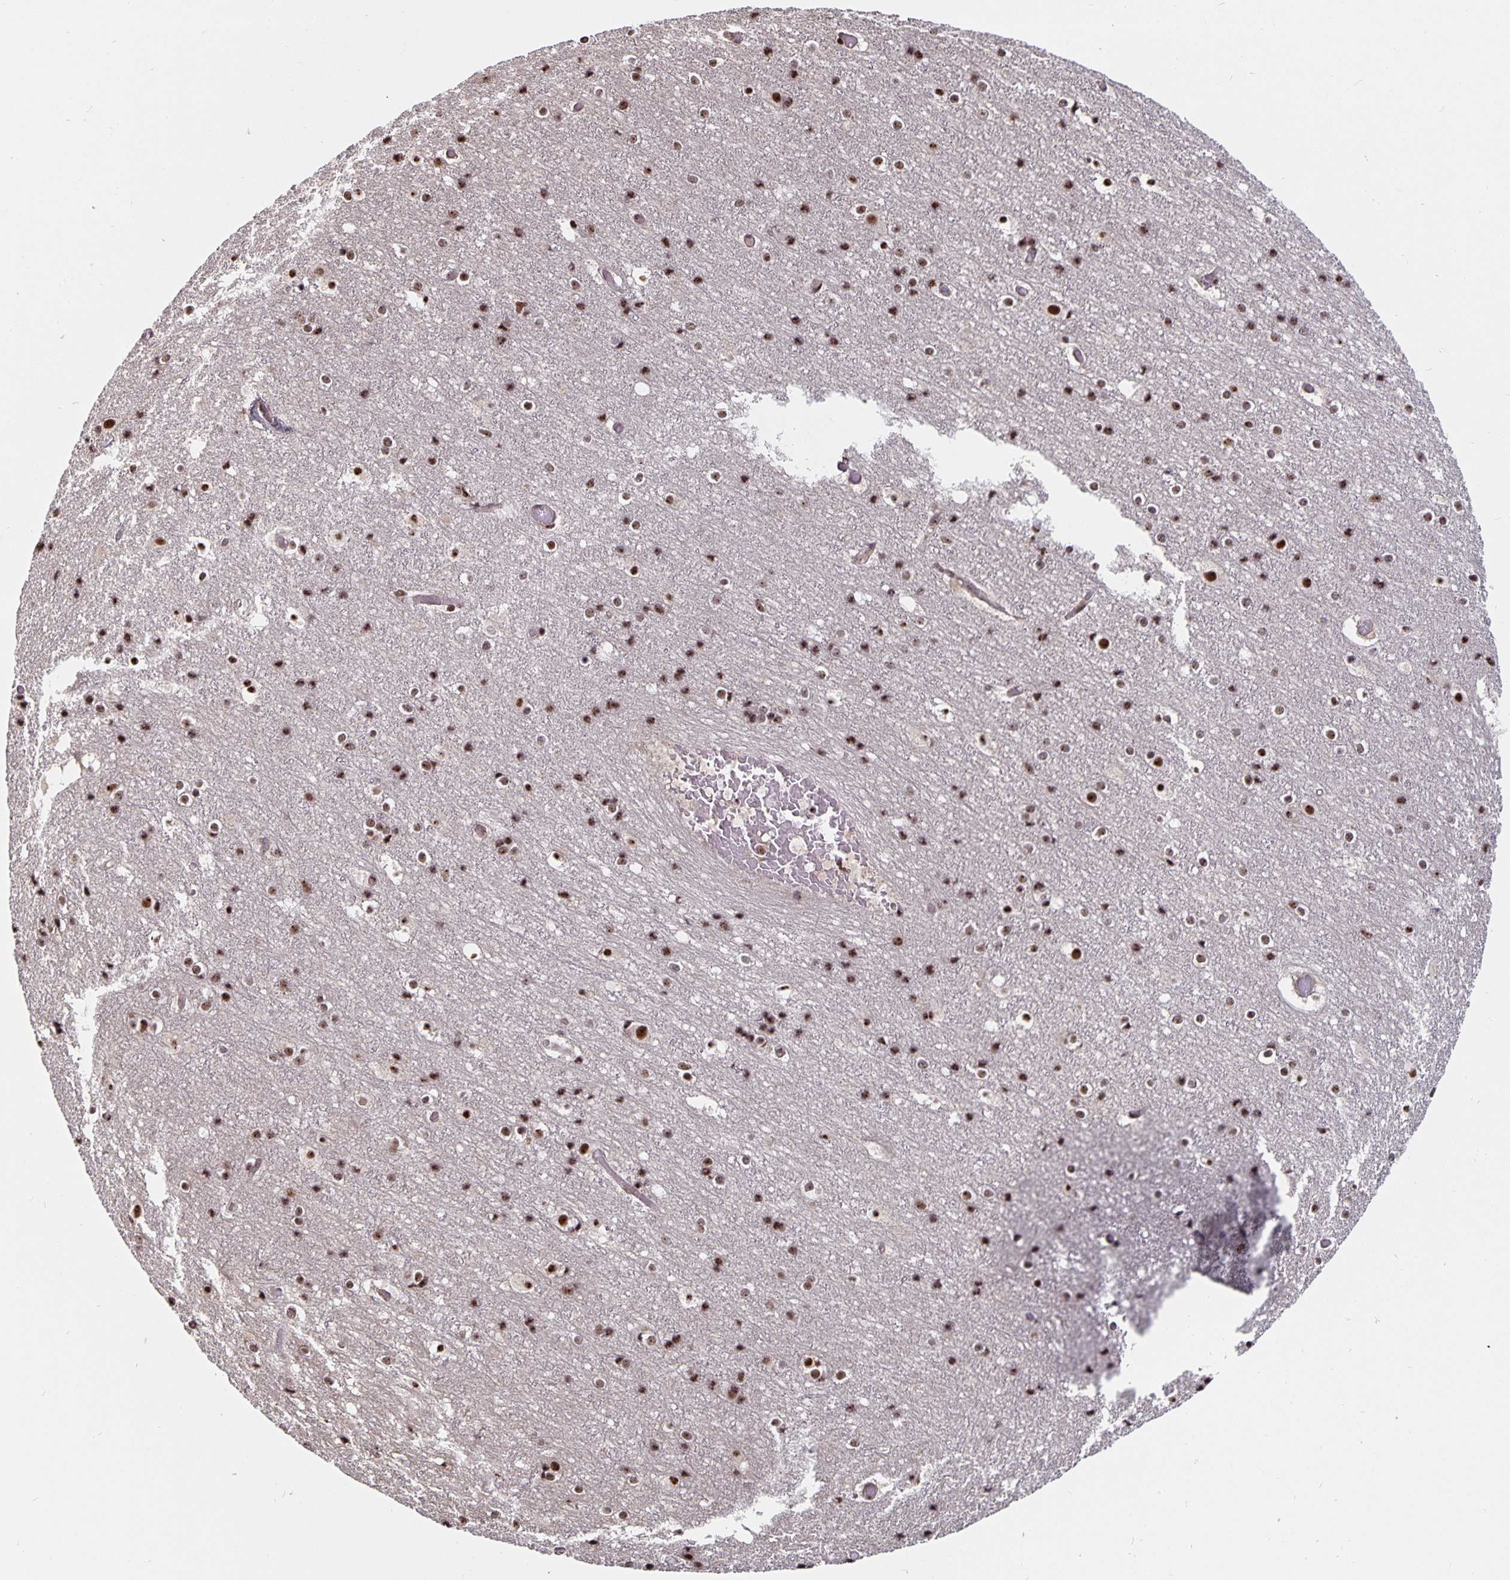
{"staining": {"intensity": "moderate", "quantity": ">75%", "location": "nuclear"}, "tissue": "cerebral cortex", "cell_type": "Endothelial cells", "image_type": "normal", "snomed": [{"axis": "morphology", "description": "Normal tissue, NOS"}, {"axis": "topography", "description": "Cerebral cortex"}], "caption": "Moderate nuclear protein staining is appreciated in about >75% of endothelial cells in cerebral cortex. The protein is stained brown, and the nuclei are stained in blue (DAB IHC with brightfield microscopy, high magnification).", "gene": "LAS1L", "patient": {"sex": "female", "age": 52}}